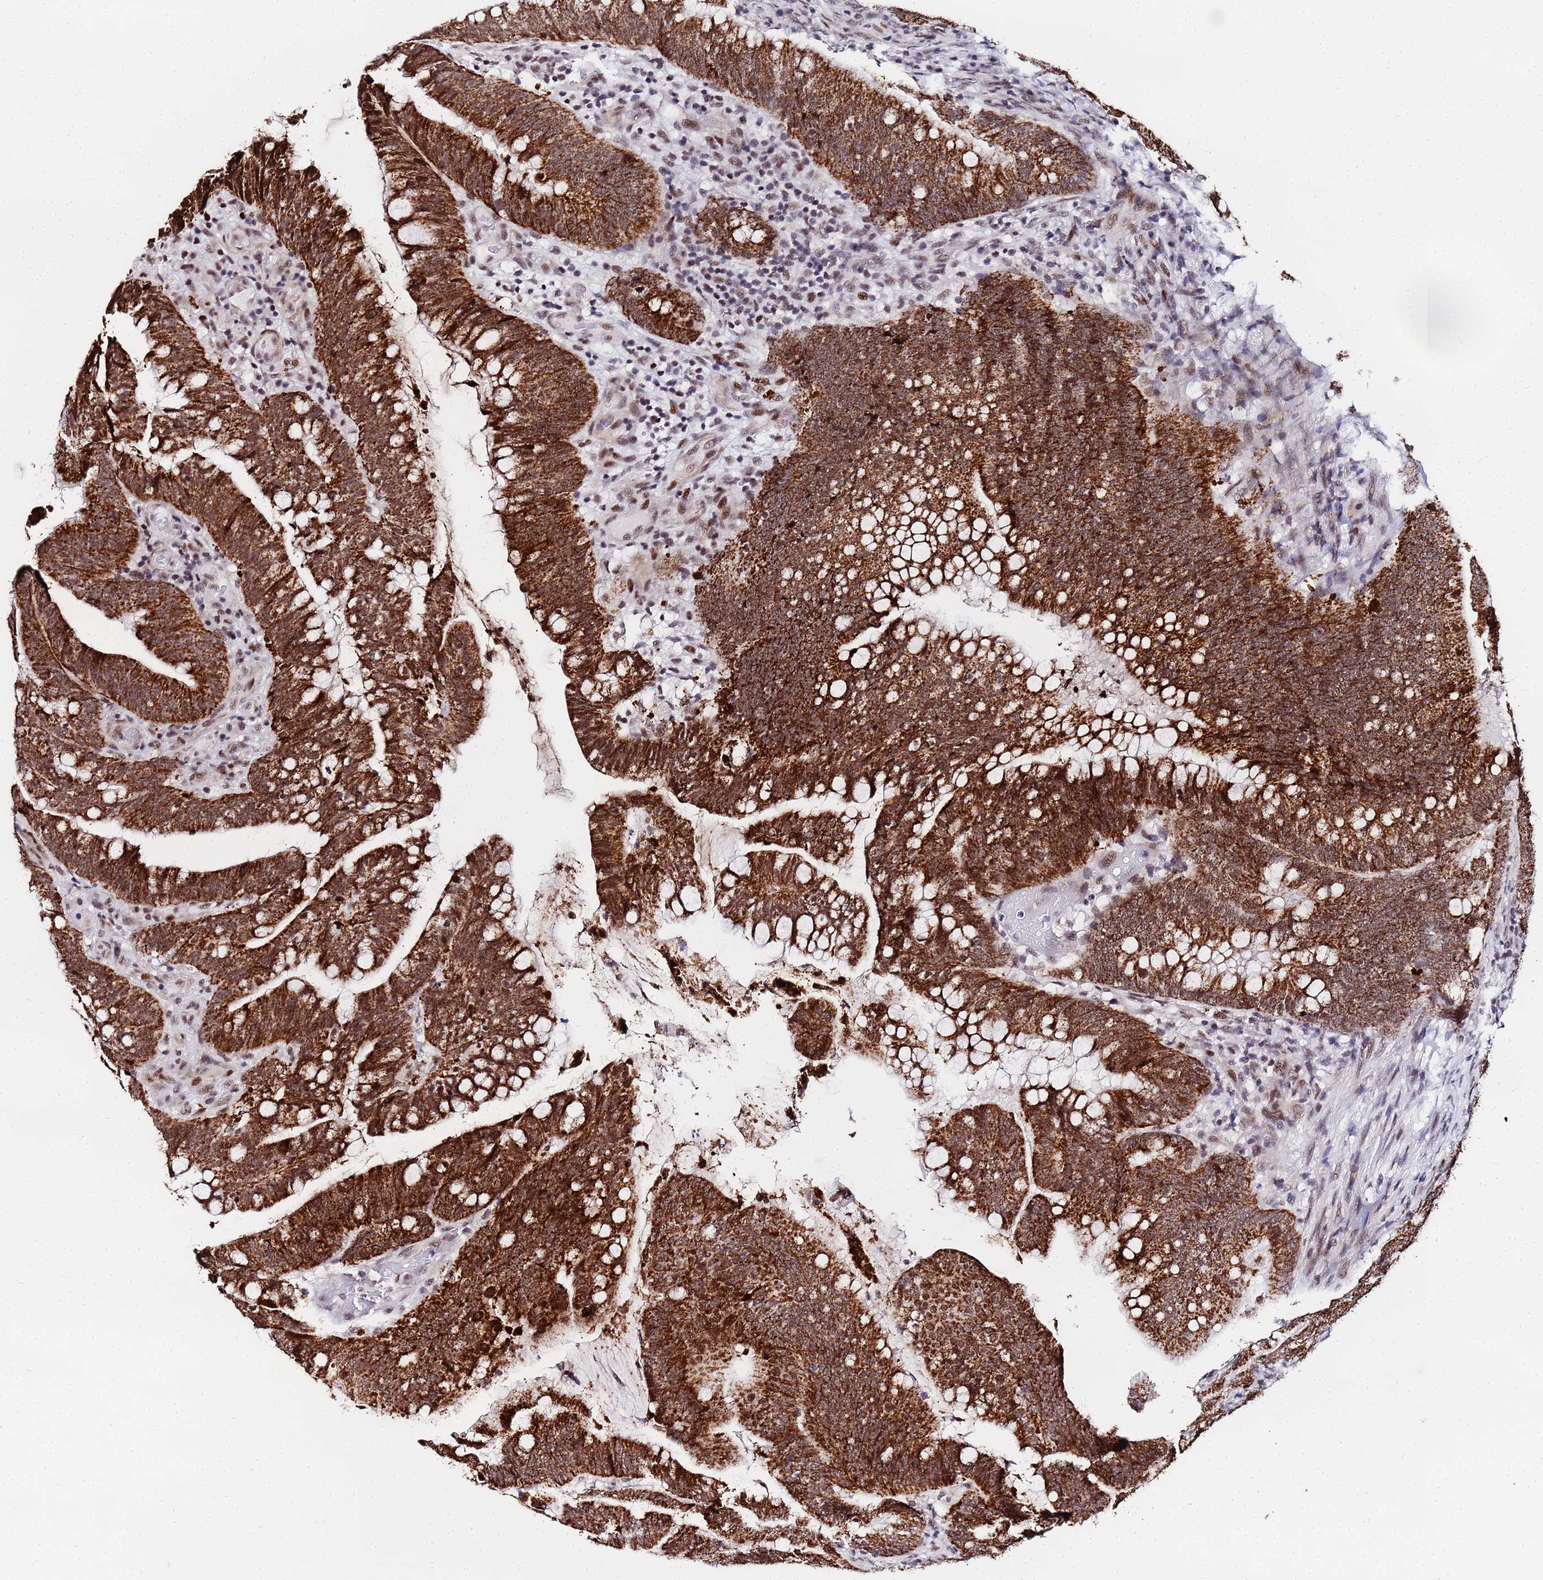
{"staining": {"intensity": "strong", "quantity": ">75%", "location": "cytoplasmic/membranous"}, "tissue": "colorectal cancer", "cell_type": "Tumor cells", "image_type": "cancer", "snomed": [{"axis": "morphology", "description": "Adenocarcinoma, NOS"}, {"axis": "topography", "description": "Colon"}], "caption": "Immunohistochemistry staining of colorectal cancer (adenocarcinoma), which displays high levels of strong cytoplasmic/membranous positivity in about >75% of tumor cells indicating strong cytoplasmic/membranous protein expression. The staining was performed using DAB (3,3'-diaminobenzidine) (brown) for protein detection and nuclei were counterstained in hematoxylin (blue).", "gene": "CKMT1A", "patient": {"sex": "female", "age": 66}}